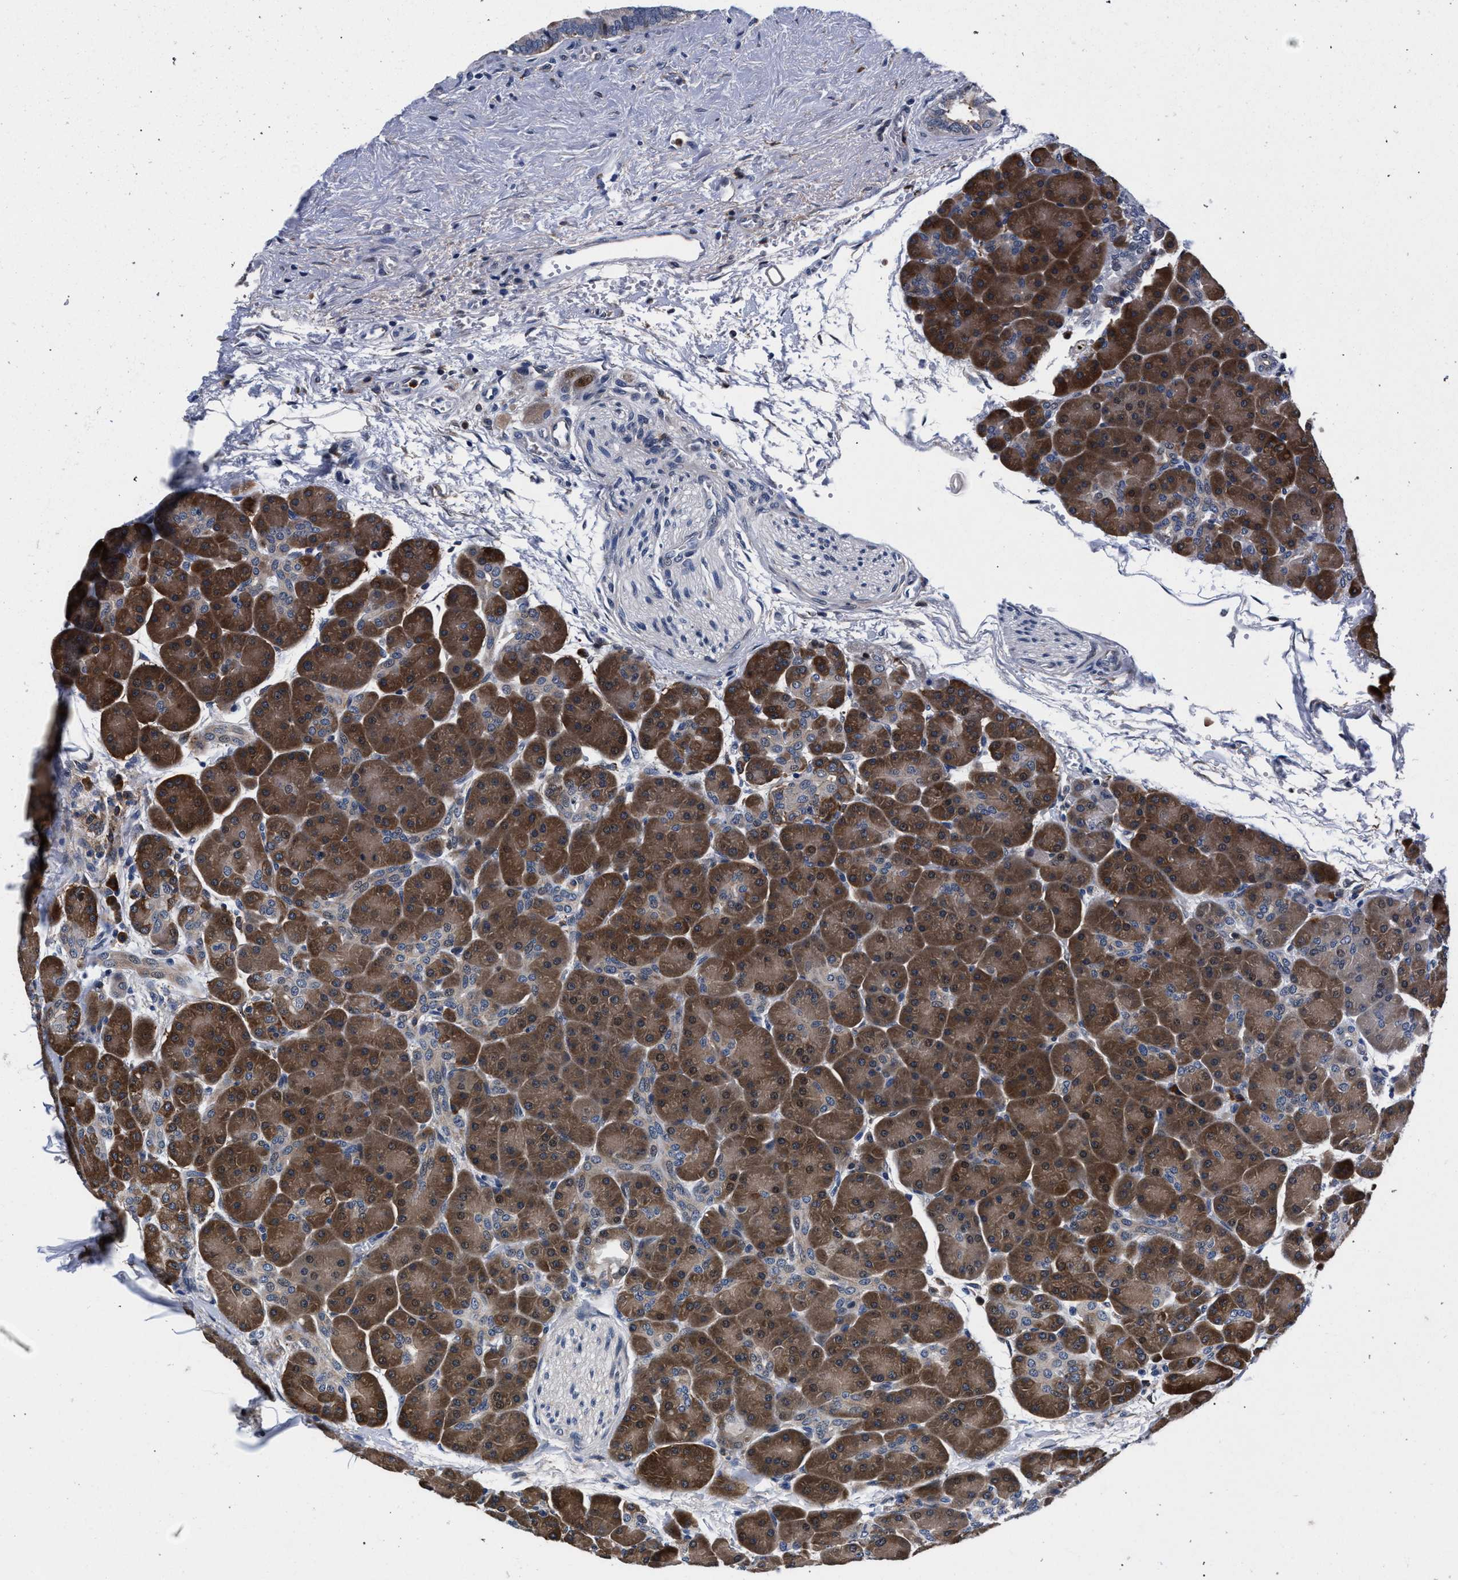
{"staining": {"intensity": "strong", "quantity": ">75%", "location": "cytoplasmic/membranous"}, "tissue": "pancreas", "cell_type": "Exocrine glandular cells", "image_type": "normal", "snomed": [{"axis": "morphology", "description": "Normal tissue, NOS"}, {"axis": "topography", "description": "Pancreas"}], "caption": "About >75% of exocrine glandular cells in benign human pancreas display strong cytoplasmic/membranous protein staining as visualized by brown immunohistochemical staining.", "gene": "ZNF462", "patient": {"sex": "male", "age": 66}}